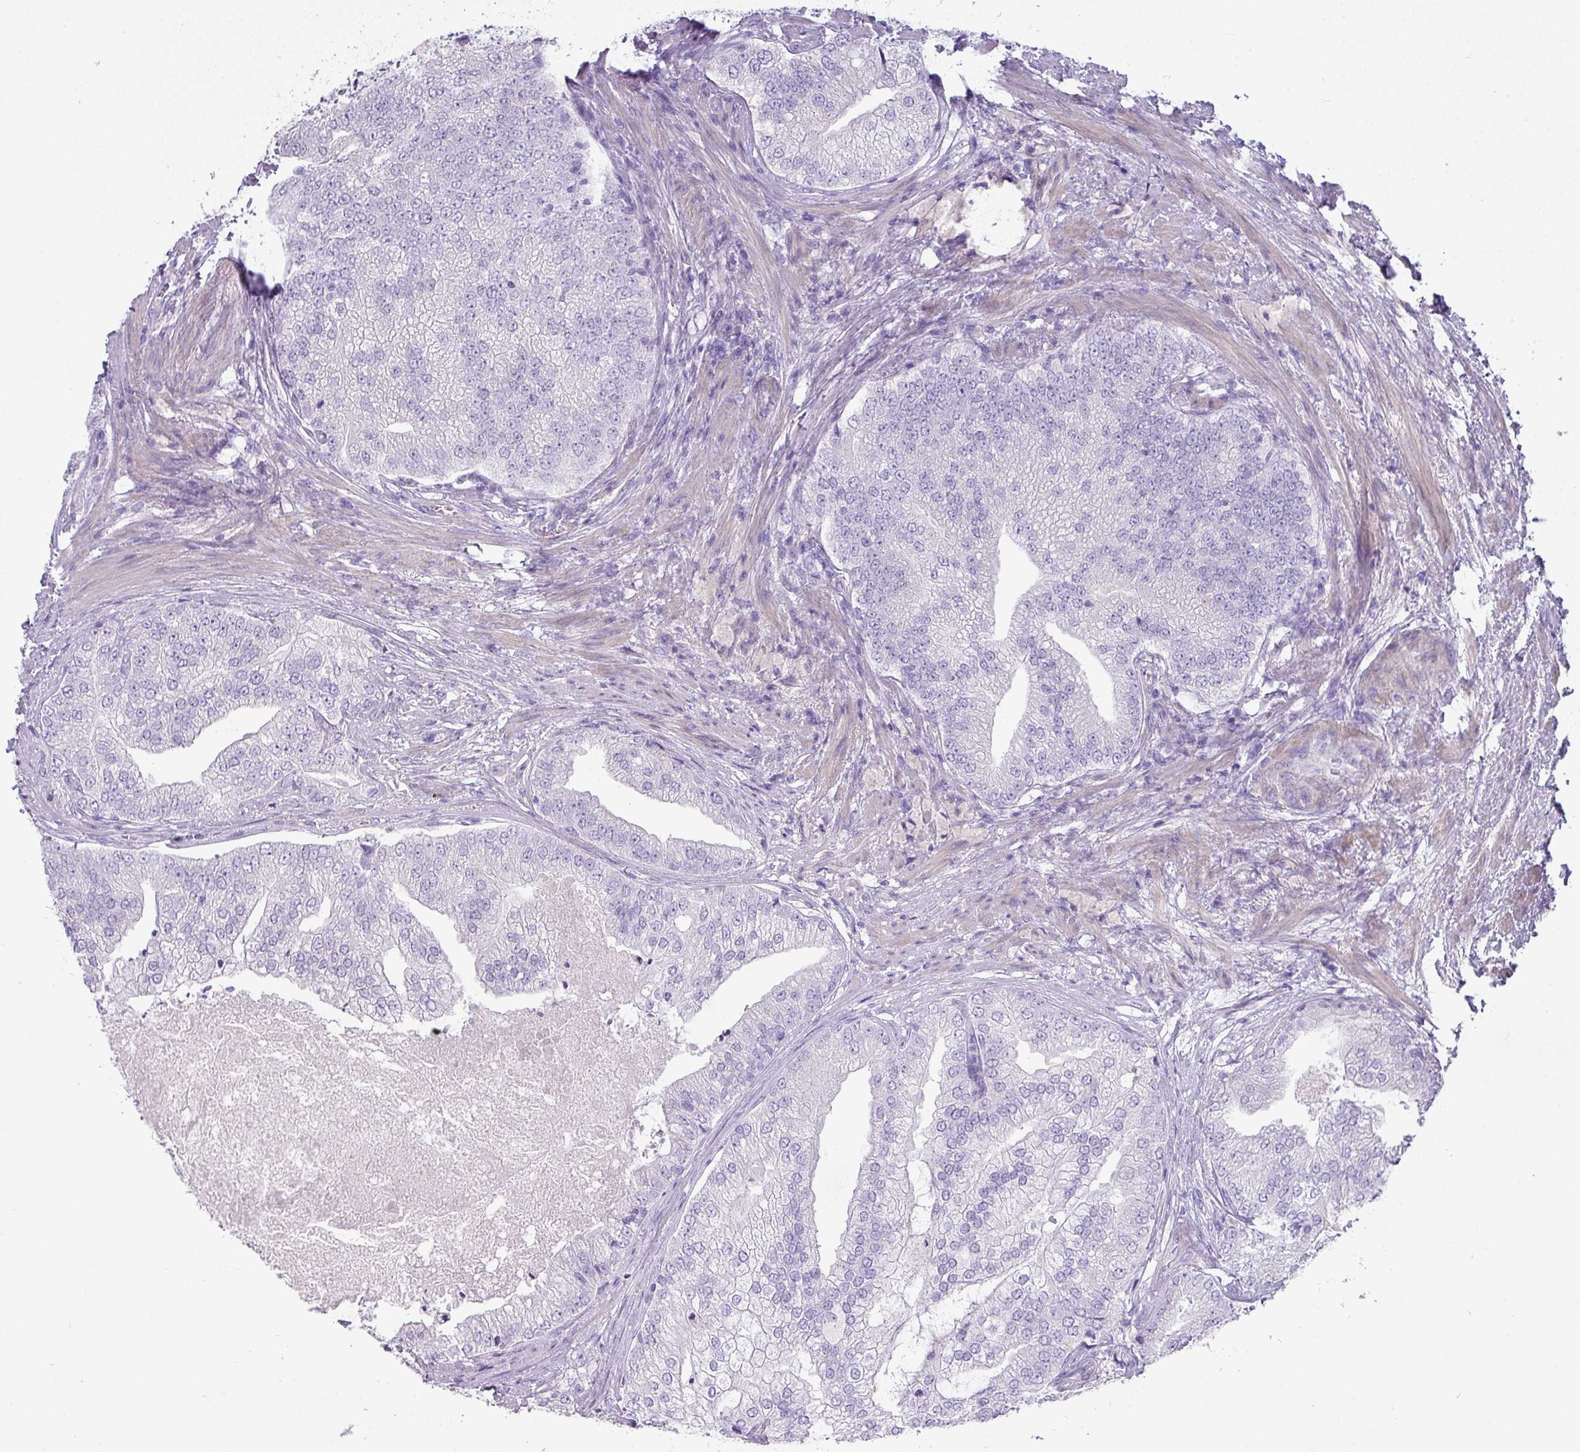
{"staining": {"intensity": "negative", "quantity": "none", "location": "none"}, "tissue": "prostate cancer", "cell_type": "Tumor cells", "image_type": "cancer", "snomed": [{"axis": "morphology", "description": "Adenocarcinoma, High grade"}, {"axis": "topography", "description": "Prostate"}], "caption": "This image is of prostate adenocarcinoma (high-grade) stained with immunohistochemistry to label a protein in brown with the nuclei are counter-stained blue. There is no positivity in tumor cells. (DAB (3,3'-diaminobenzidine) immunohistochemistry (IHC) visualized using brightfield microscopy, high magnification).", "gene": "GLI4", "patient": {"sex": "male", "age": 70}}